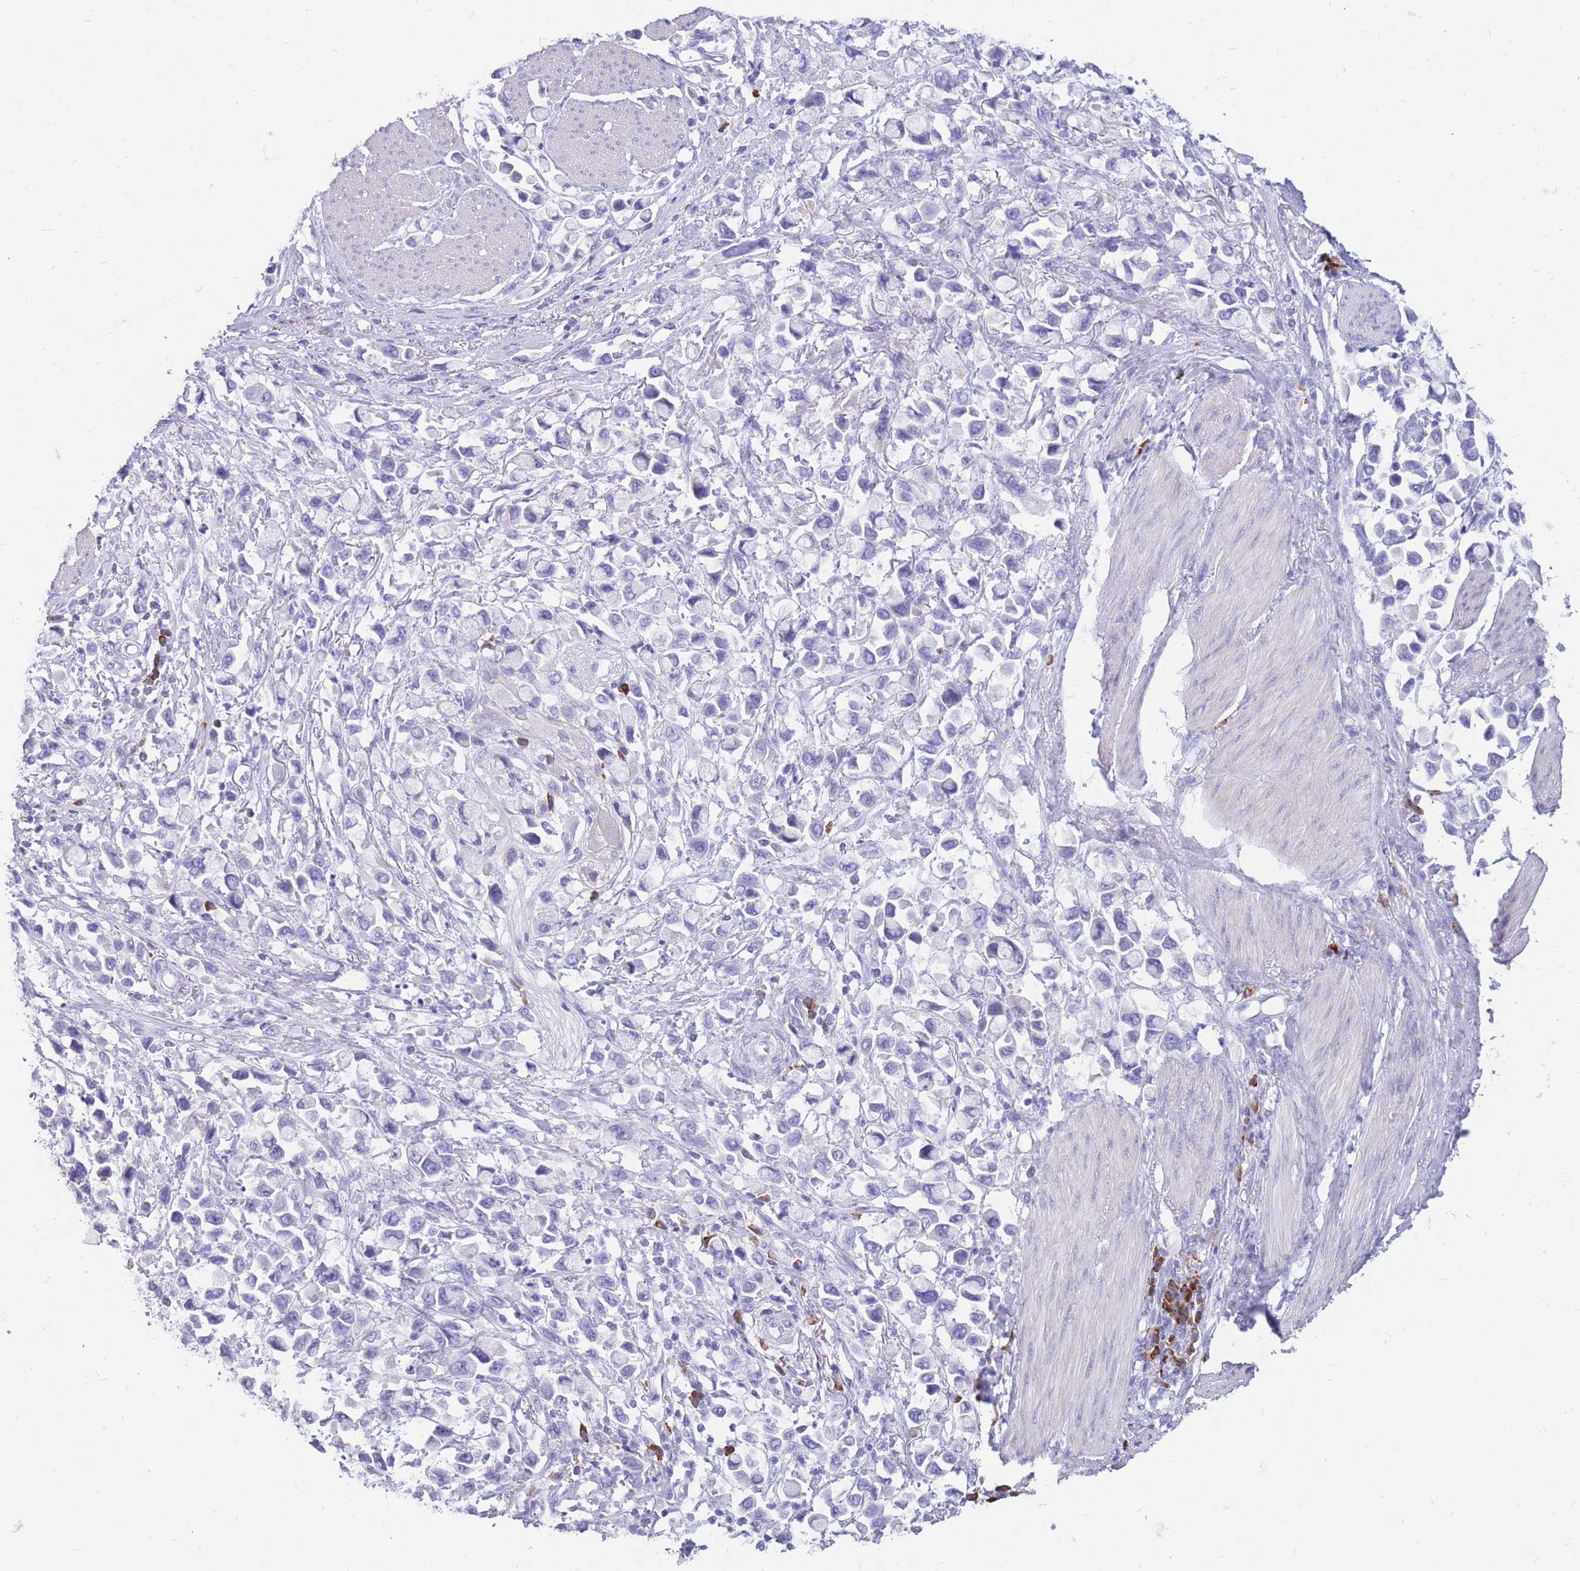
{"staining": {"intensity": "negative", "quantity": "none", "location": "none"}, "tissue": "stomach cancer", "cell_type": "Tumor cells", "image_type": "cancer", "snomed": [{"axis": "morphology", "description": "Adenocarcinoma, NOS"}, {"axis": "topography", "description": "Stomach"}], "caption": "The IHC image has no significant staining in tumor cells of adenocarcinoma (stomach) tissue.", "gene": "ZFP37", "patient": {"sex": "female", "age": 81}}